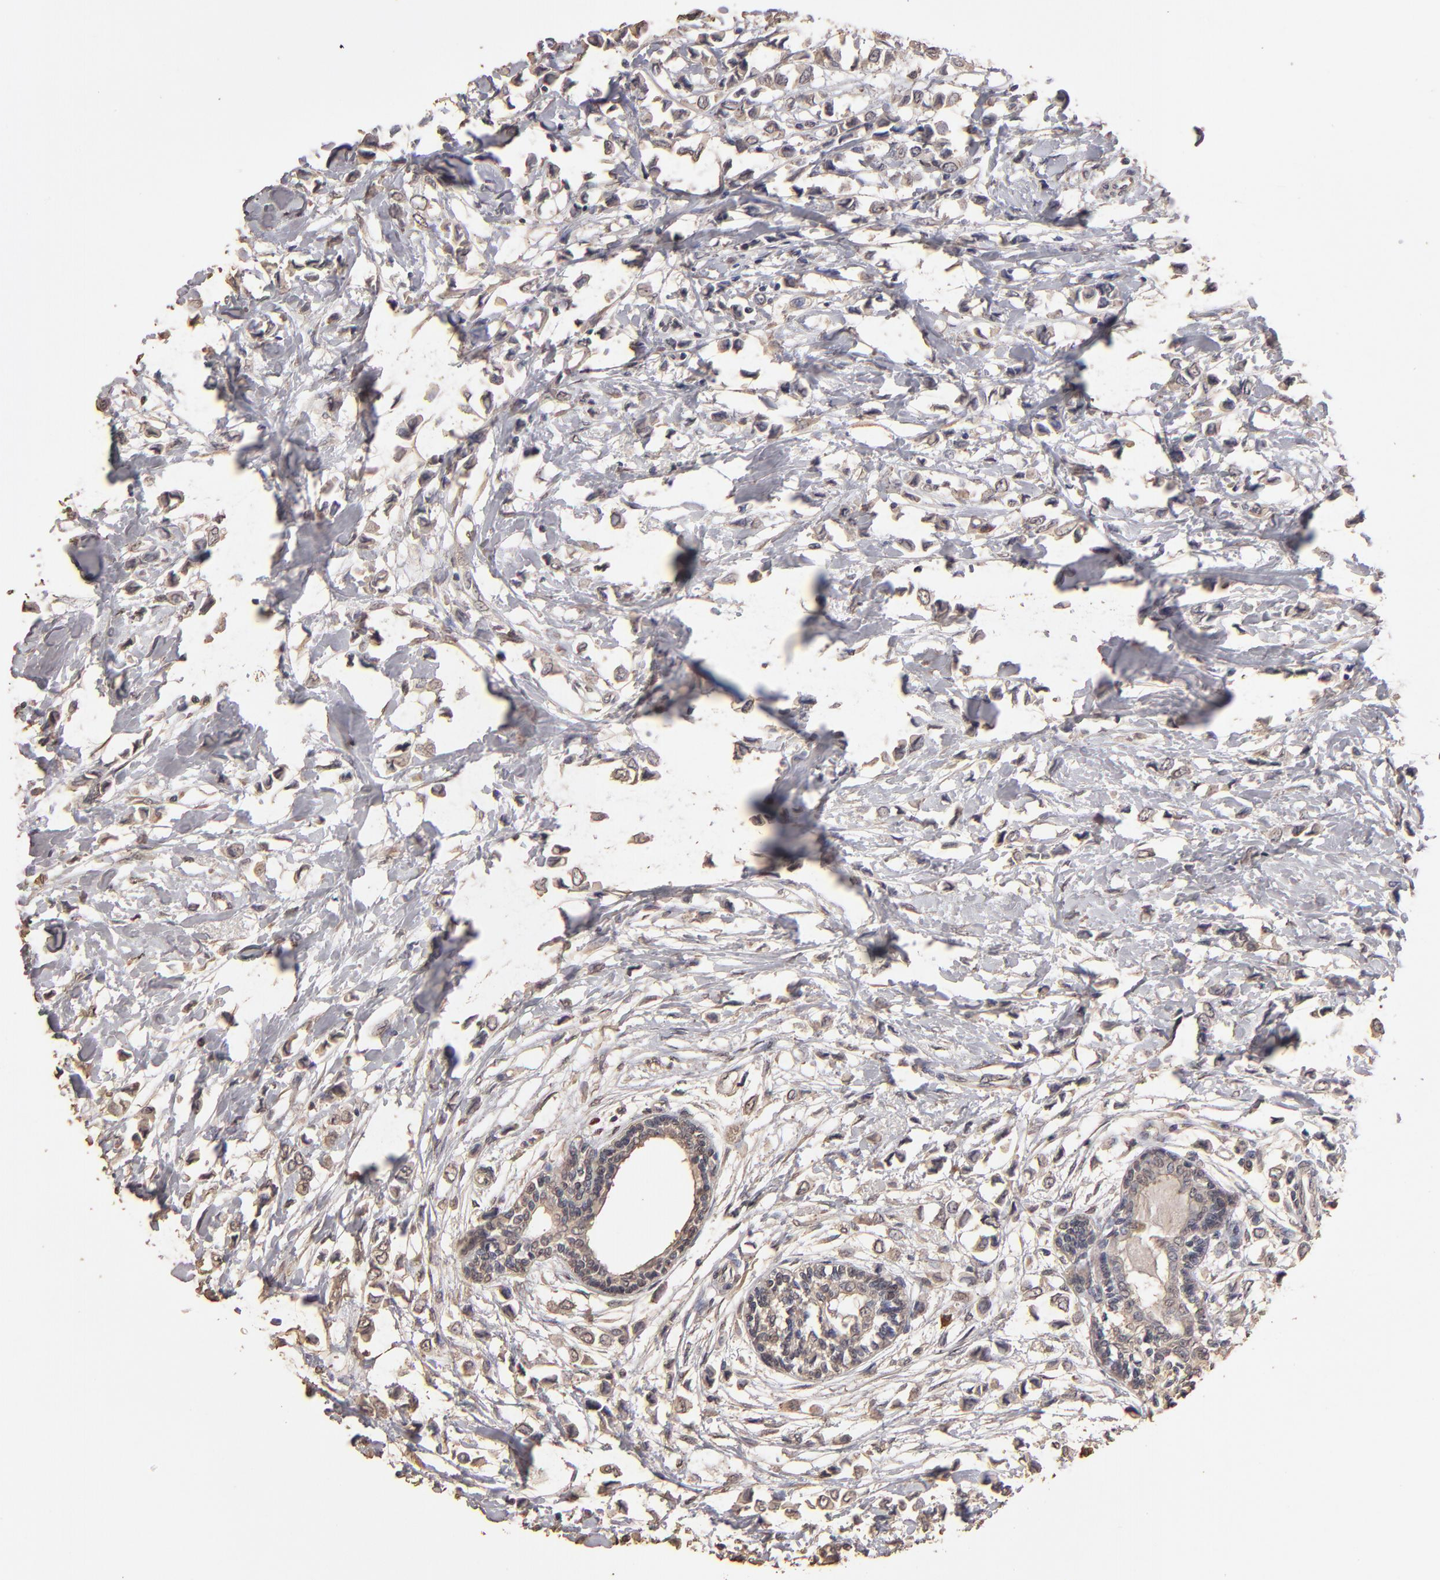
{"staining": {"intensity": "moderate", "quantity": "25%-75%", "location": "cytoplasmic/membranous"}, "tissue": "breast cancer", "cell_type": "Tumor cells", "image_type": "cancer", "snomed": [{"axis": "morphology", "description": "Lobular carcinoma"}, {"axis": "topography", "description": "Breast"}], "caption": "IHC of human breast lobular carcinoma demonstrates medium levels of moderate cytoplasmic/membranous expression in approximately 25%-75% of tumor cells.", "gene": "OPHN1", "patient": {"sex": "female", "age": 51}}